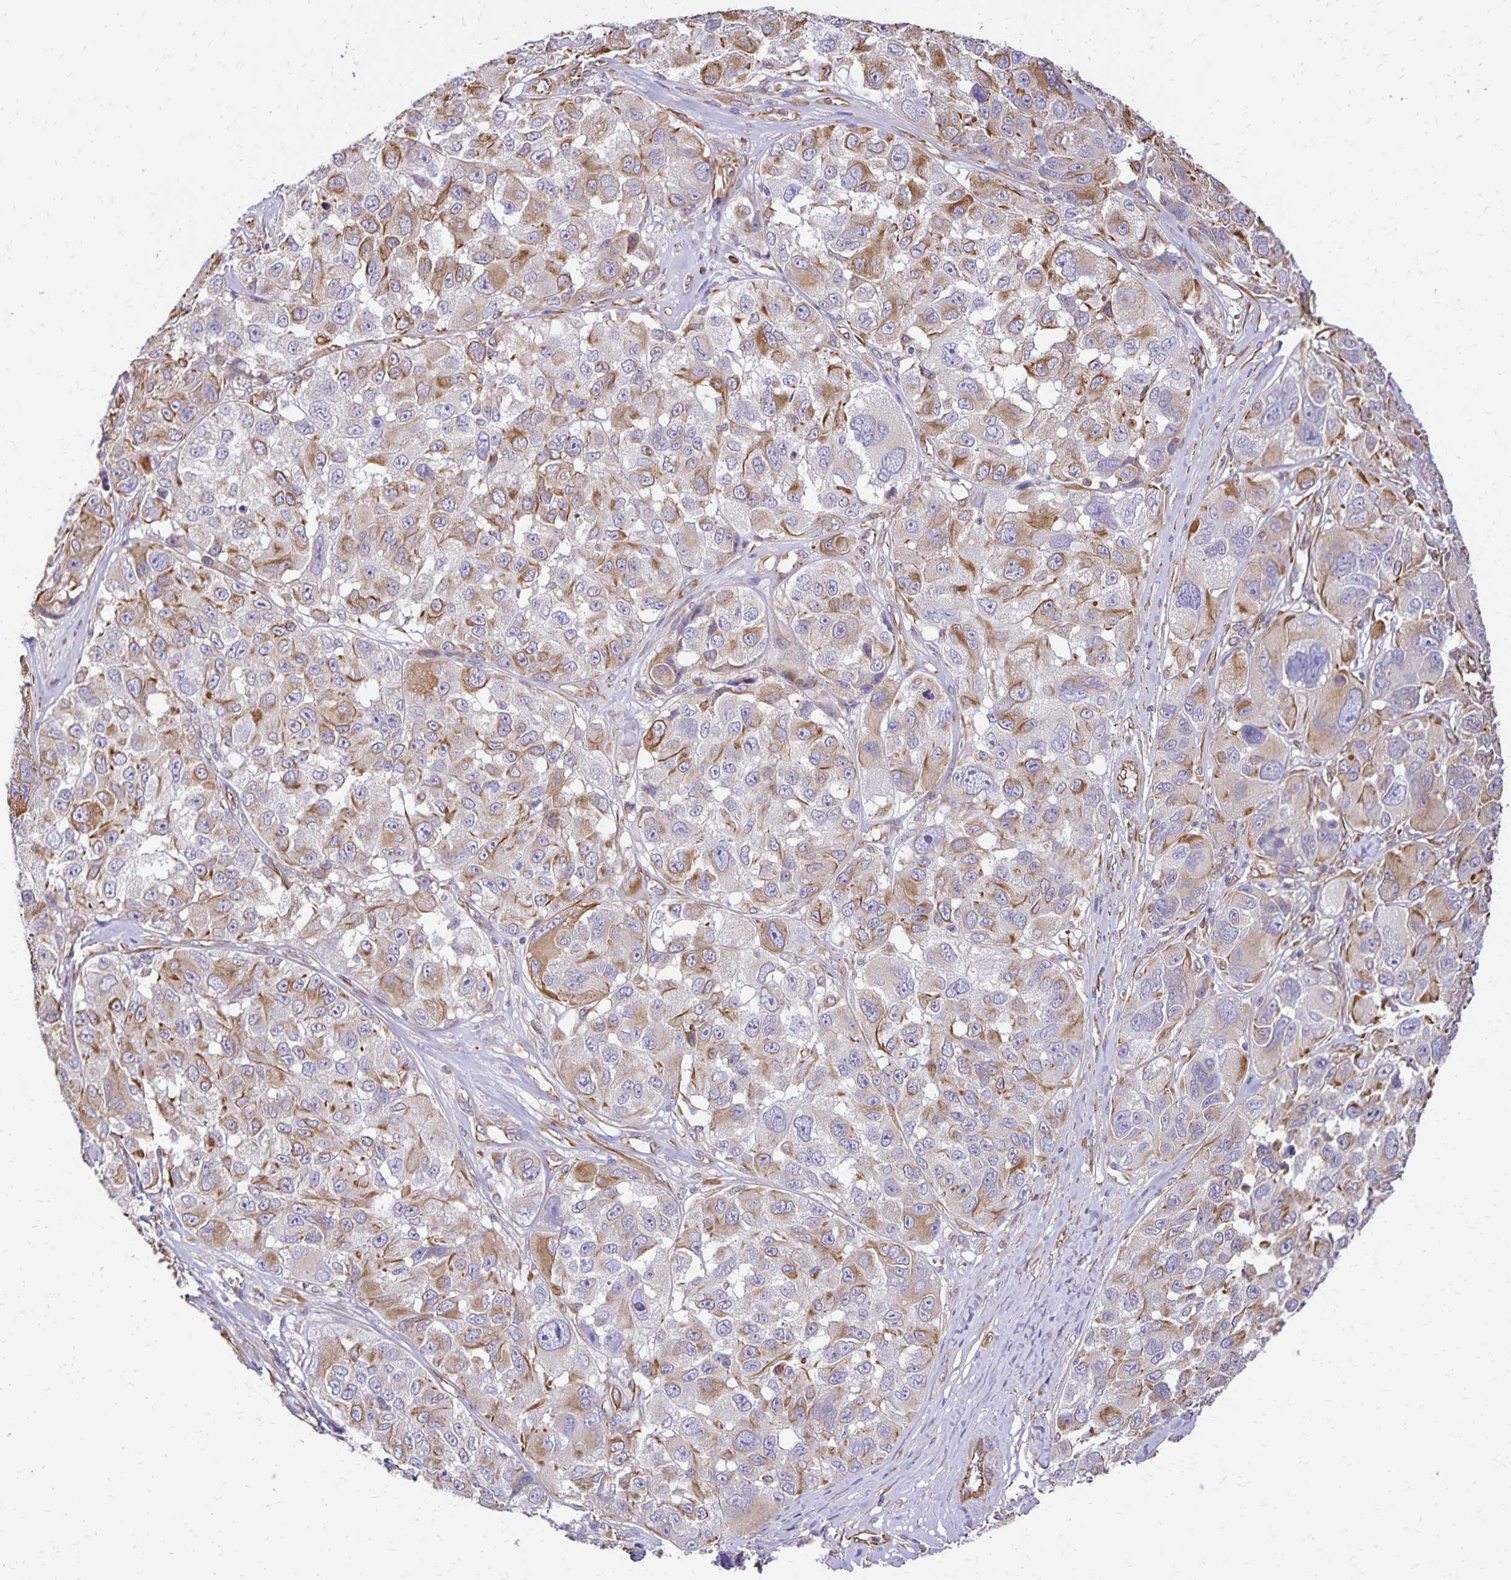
{"staining": {"intensity": "moderate", "quantity": "25%-75%", "location": "cytoplasmic/membranous"}, "tissue": "melanoma", "cell_type": "Tumor cells", "image_type": "cancer", "snomed": [{"axis": "morphology", "description": "Malignant melanoma, NOS"}, {"axis": "topography", "description": "Skin"}], "caption": "Protein positivity by IHC reveals moderate cytoplasmic/membranous expression in approximately 25%-75% of tumor cells in melanoma. (IHC, brightfield microscopy, high magnification).", "gene": "TRPV6", "patient": {"sex": "female", "age": 66}}